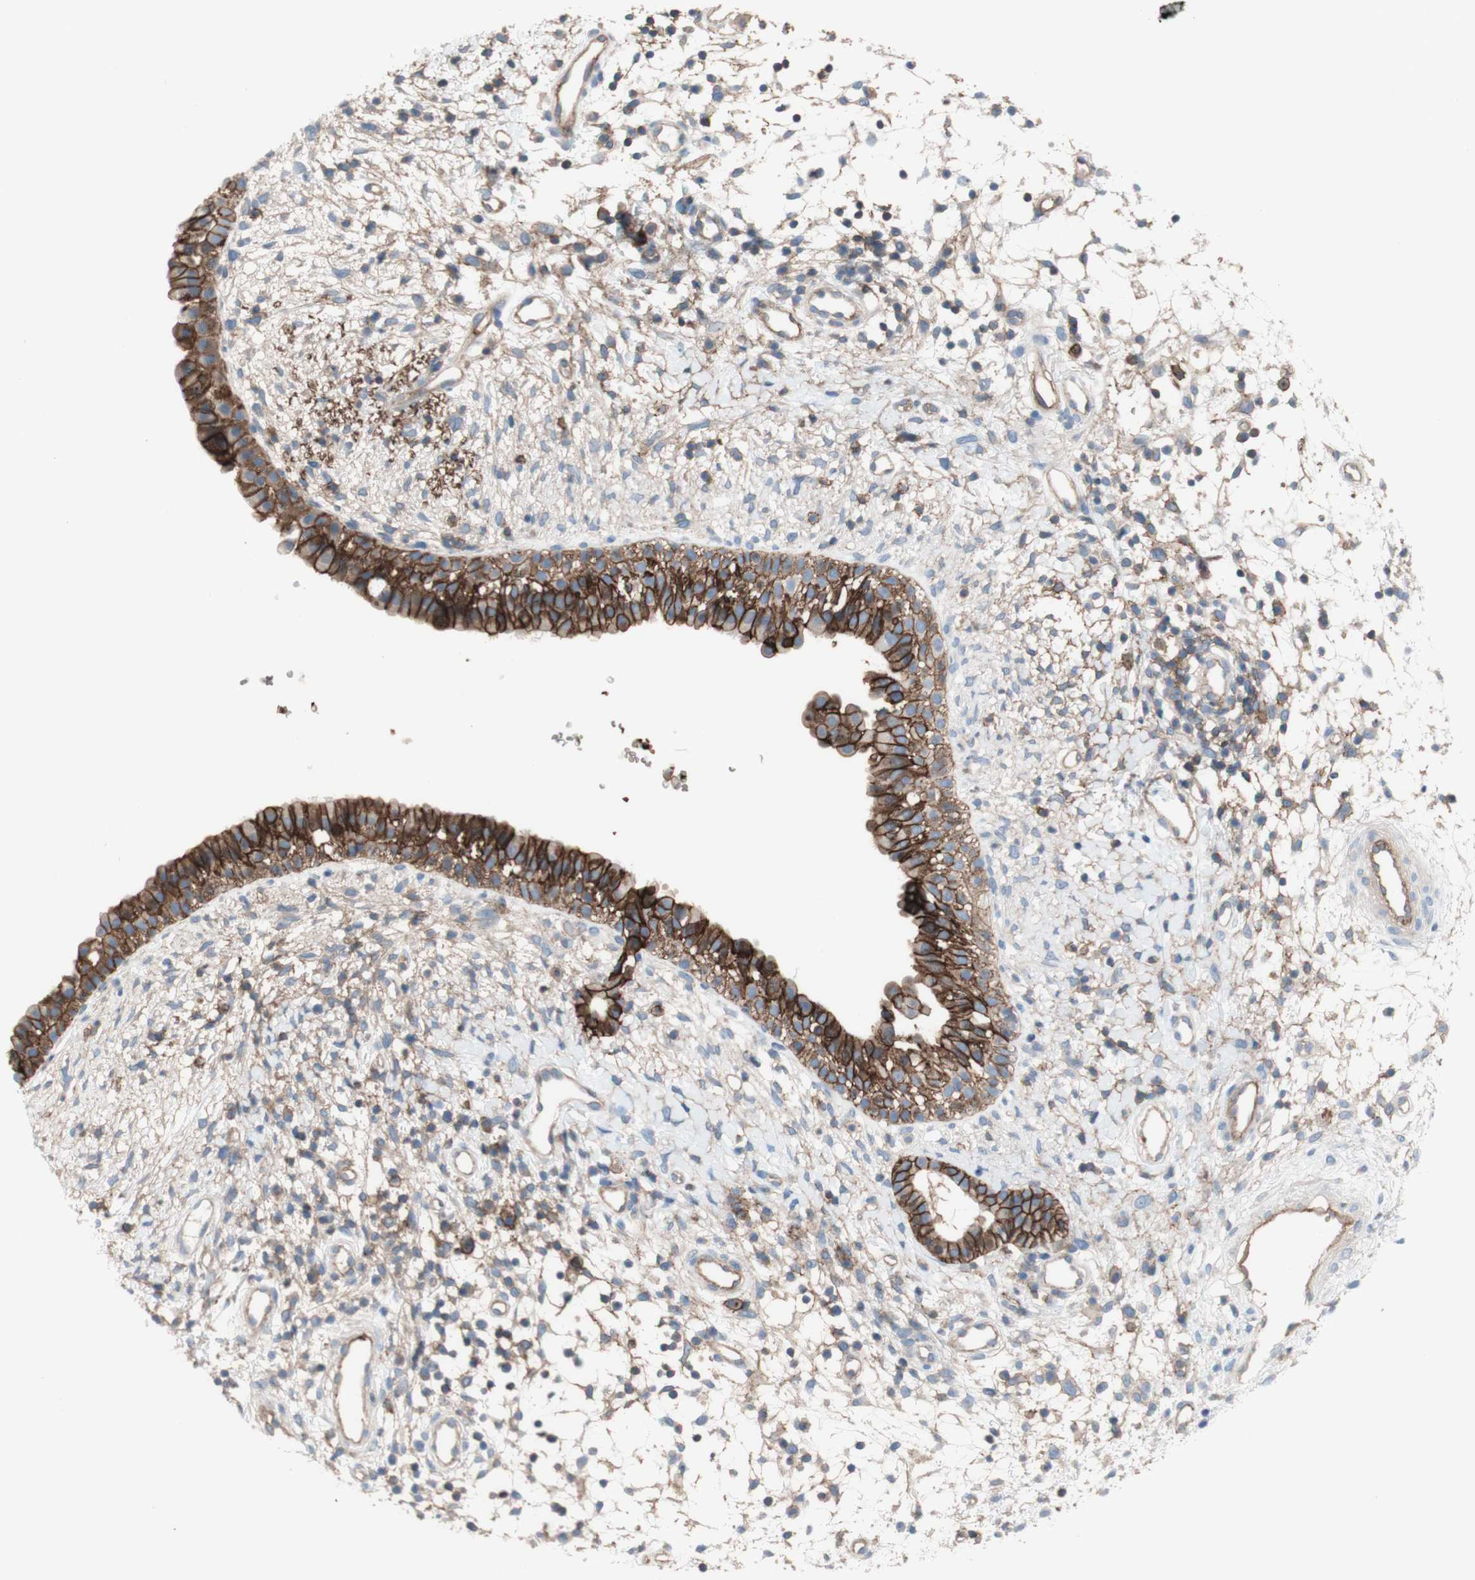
{"staining": {"intensity": "strong", "quantity": ">75%", "location": "cytoplasmic/membranous"}, "tissue": "nasopharynx", "cell_type": "Respiratory epithelial cells", "image_type": "normal", "snomed": [{"axis": "morphology", "description": "Normal tissue, NOS"}, {"axis": "topography", "description": "Nasopharynx"}], "caption": "Nasopharynx stained with immunohistochemistry (IHC) displays strong cytoplasmic/membranous positivity in approximately >75% of respiratory epithelial cells.", "gene": "CD46", "patient": {"sex": "male", "age": 22}}